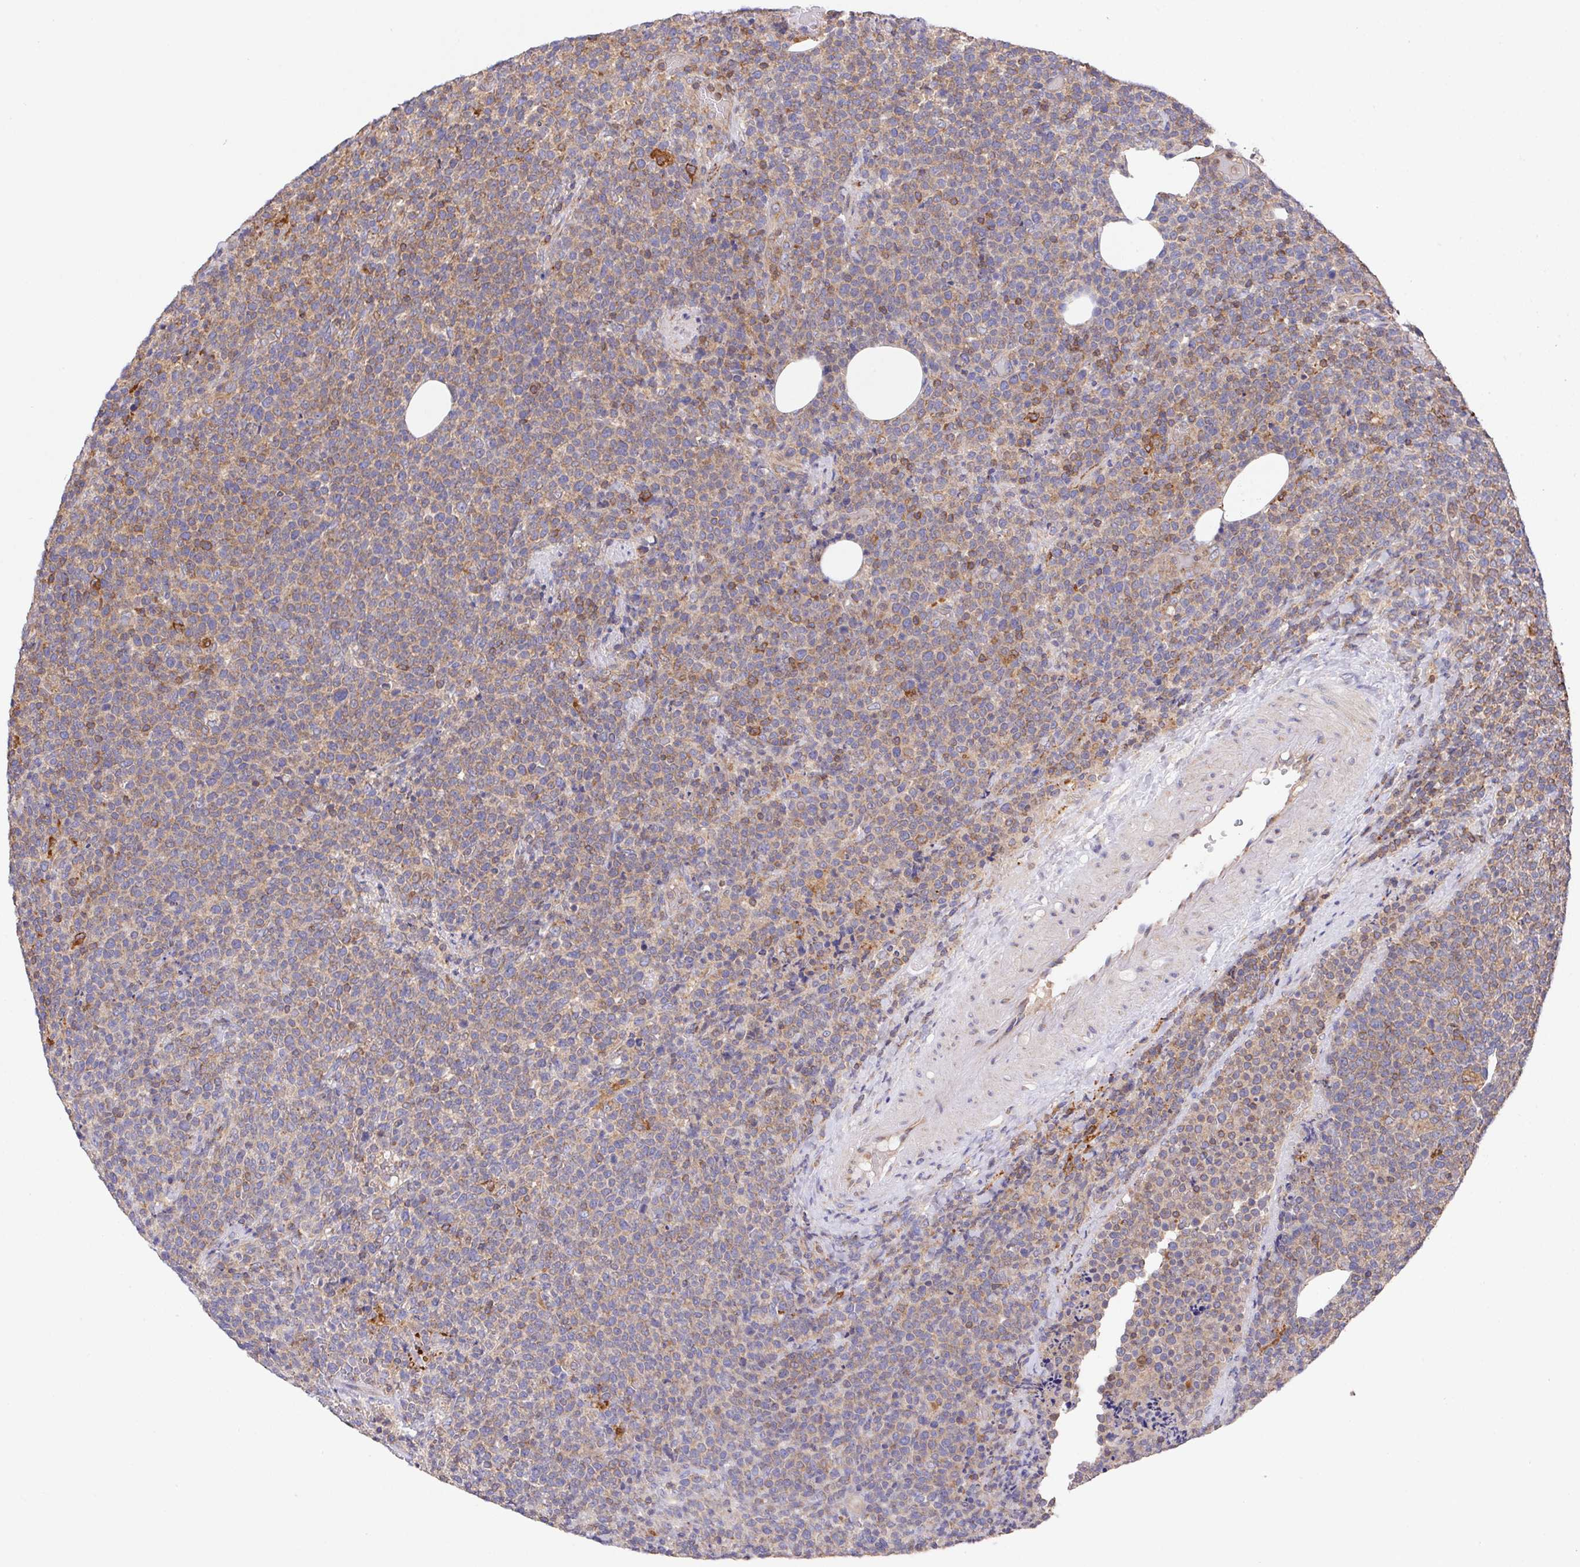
{"staining": {"intensity": "moderate", "quantity": "25%-75%", "location": "cytoplasmic/membranous"}, "tissue": "lymphoma", "cell_type": "Tumor cells", "image_type": "cancer", "snomed": [{"axis": "morphology", "description": "Malignant lymphoma, non-Hodgkin's type, High grade"}, {"axis": "topography", "description": "Lymph node"}], "caption": "Human lymphoma stained with a brown dye reveals moderate cytoplasmic/membranous positive staining in about 25%-75% of tumor cells.", "gene": "FAM241A", "patient": {"sex": "male", "age": 61}}